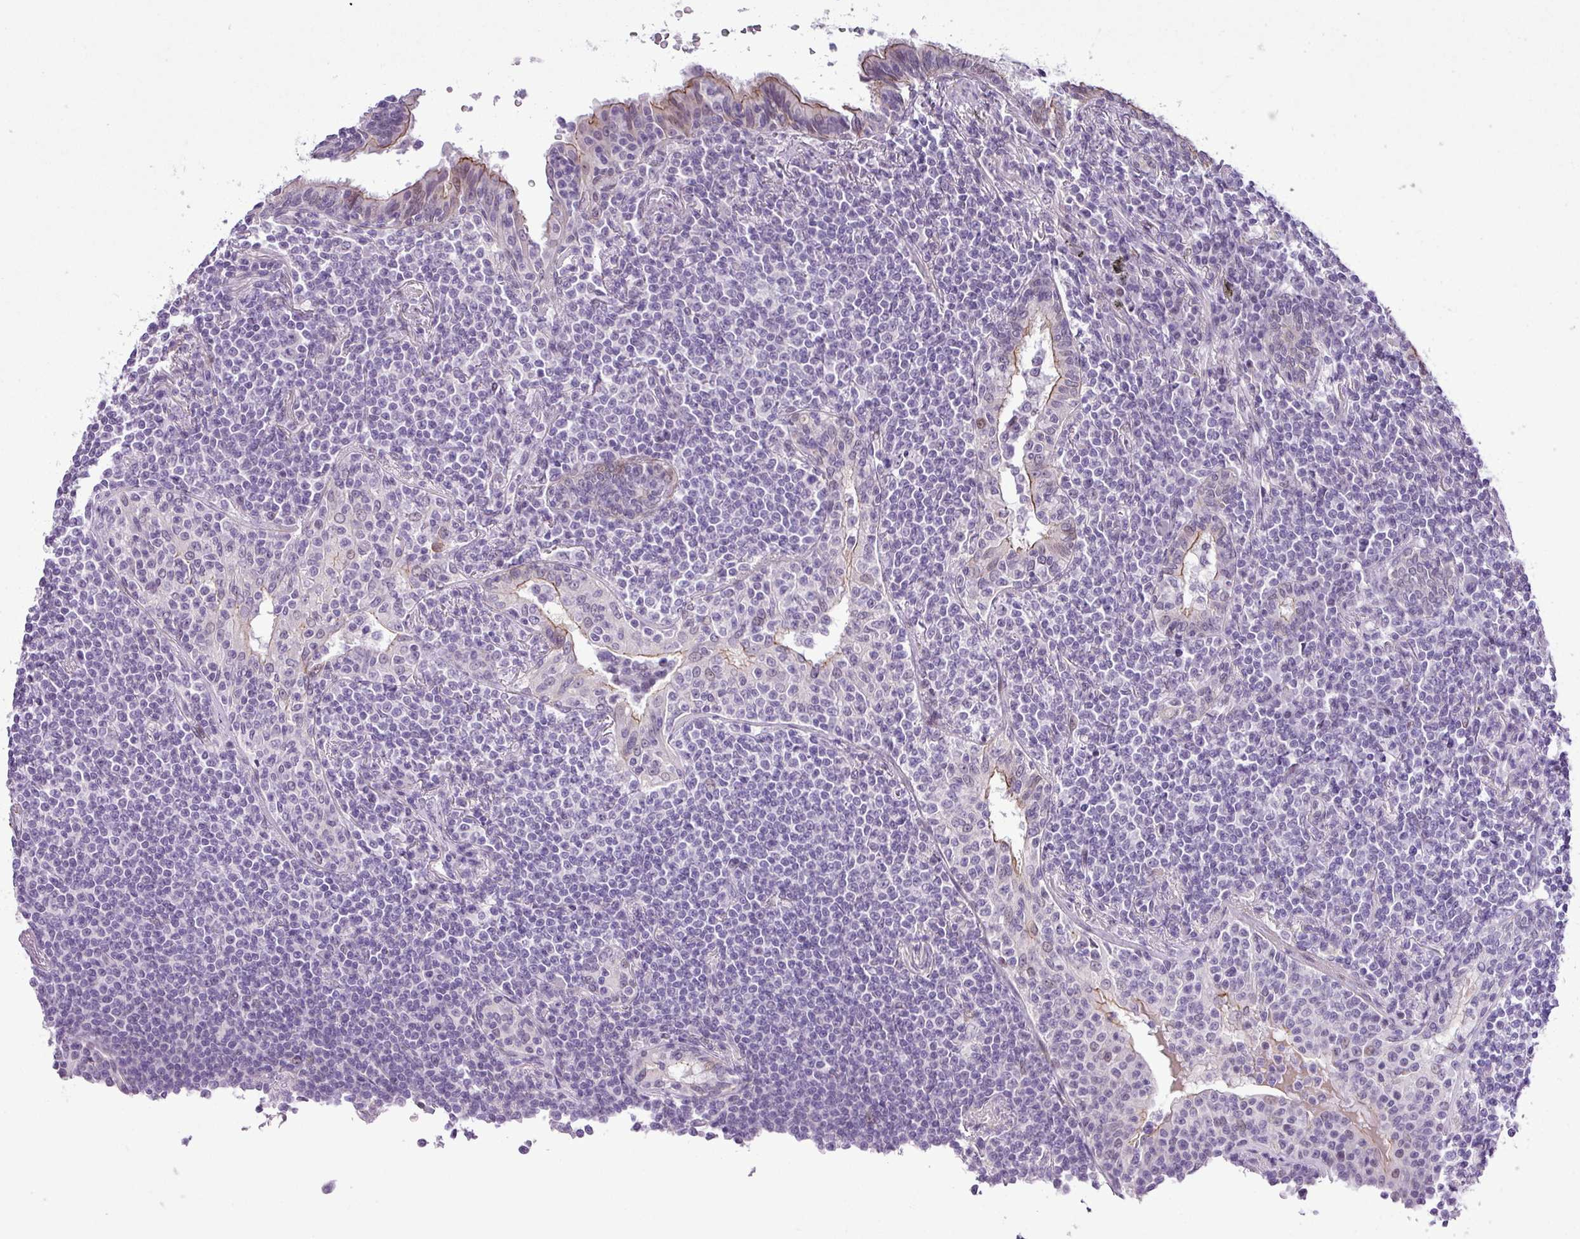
{"staining": {"intensity": "negative", "quantity": "none", "location": "none"}, "tissue": "lymphoma", "cell_type": "Tumor cells", "image_type": "cancer", "snomed": [{"axis": "morphology", "description": "Malignant lymphoma, non-Hodgkin's type, Low grade"}, {"axis": "topography", "description": "Lung"}], "caption": "Immunohistochemistry micrograph of human lymphoma stained for a protein (brown), which shows no staining in tumor cells.", "gene": "YLPM1", "patient": {"sex": "female", "age": 71}}